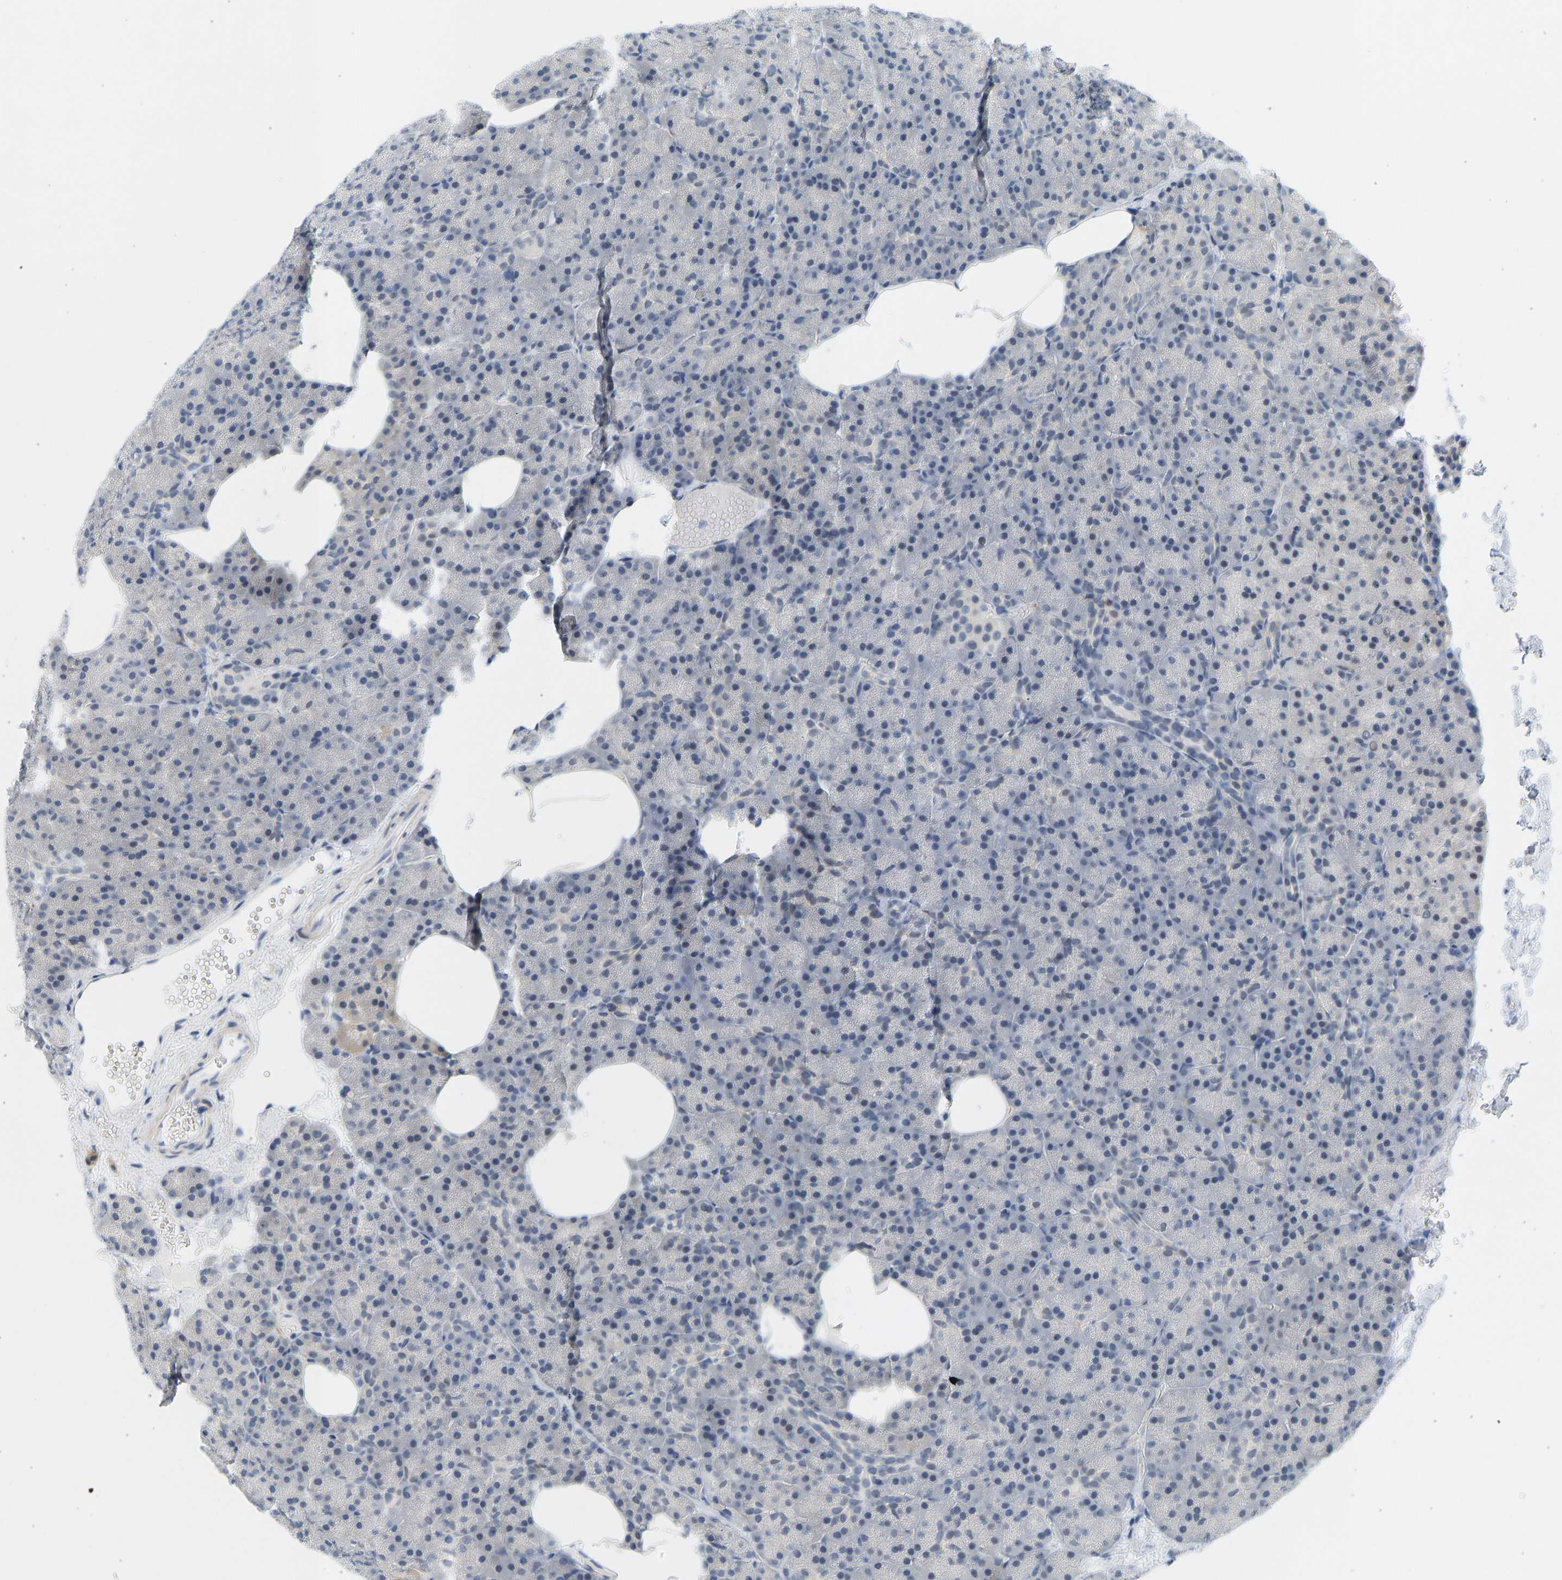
{"staining": {"intensity": "negative", "quantity": "none", "location": "none"}, "tissue": "pancreas", "cell_type": "Exocrine glandular cells", "image_type": "normal", "snomed": [{"axis": "morphology", "description": "Normal tissue, NOS"}, {"axis": "morphology", "description": "Carcinoid, malignant, NOS"}, {"axis": "topography", "description": "Pancreas"}], "caption": "Micrograph shows no significant protein expression in exocrine glandular cells of unremarkable pancreas.", "gene": "BAG1", "patient": {"sex": "female", "age": 35}}